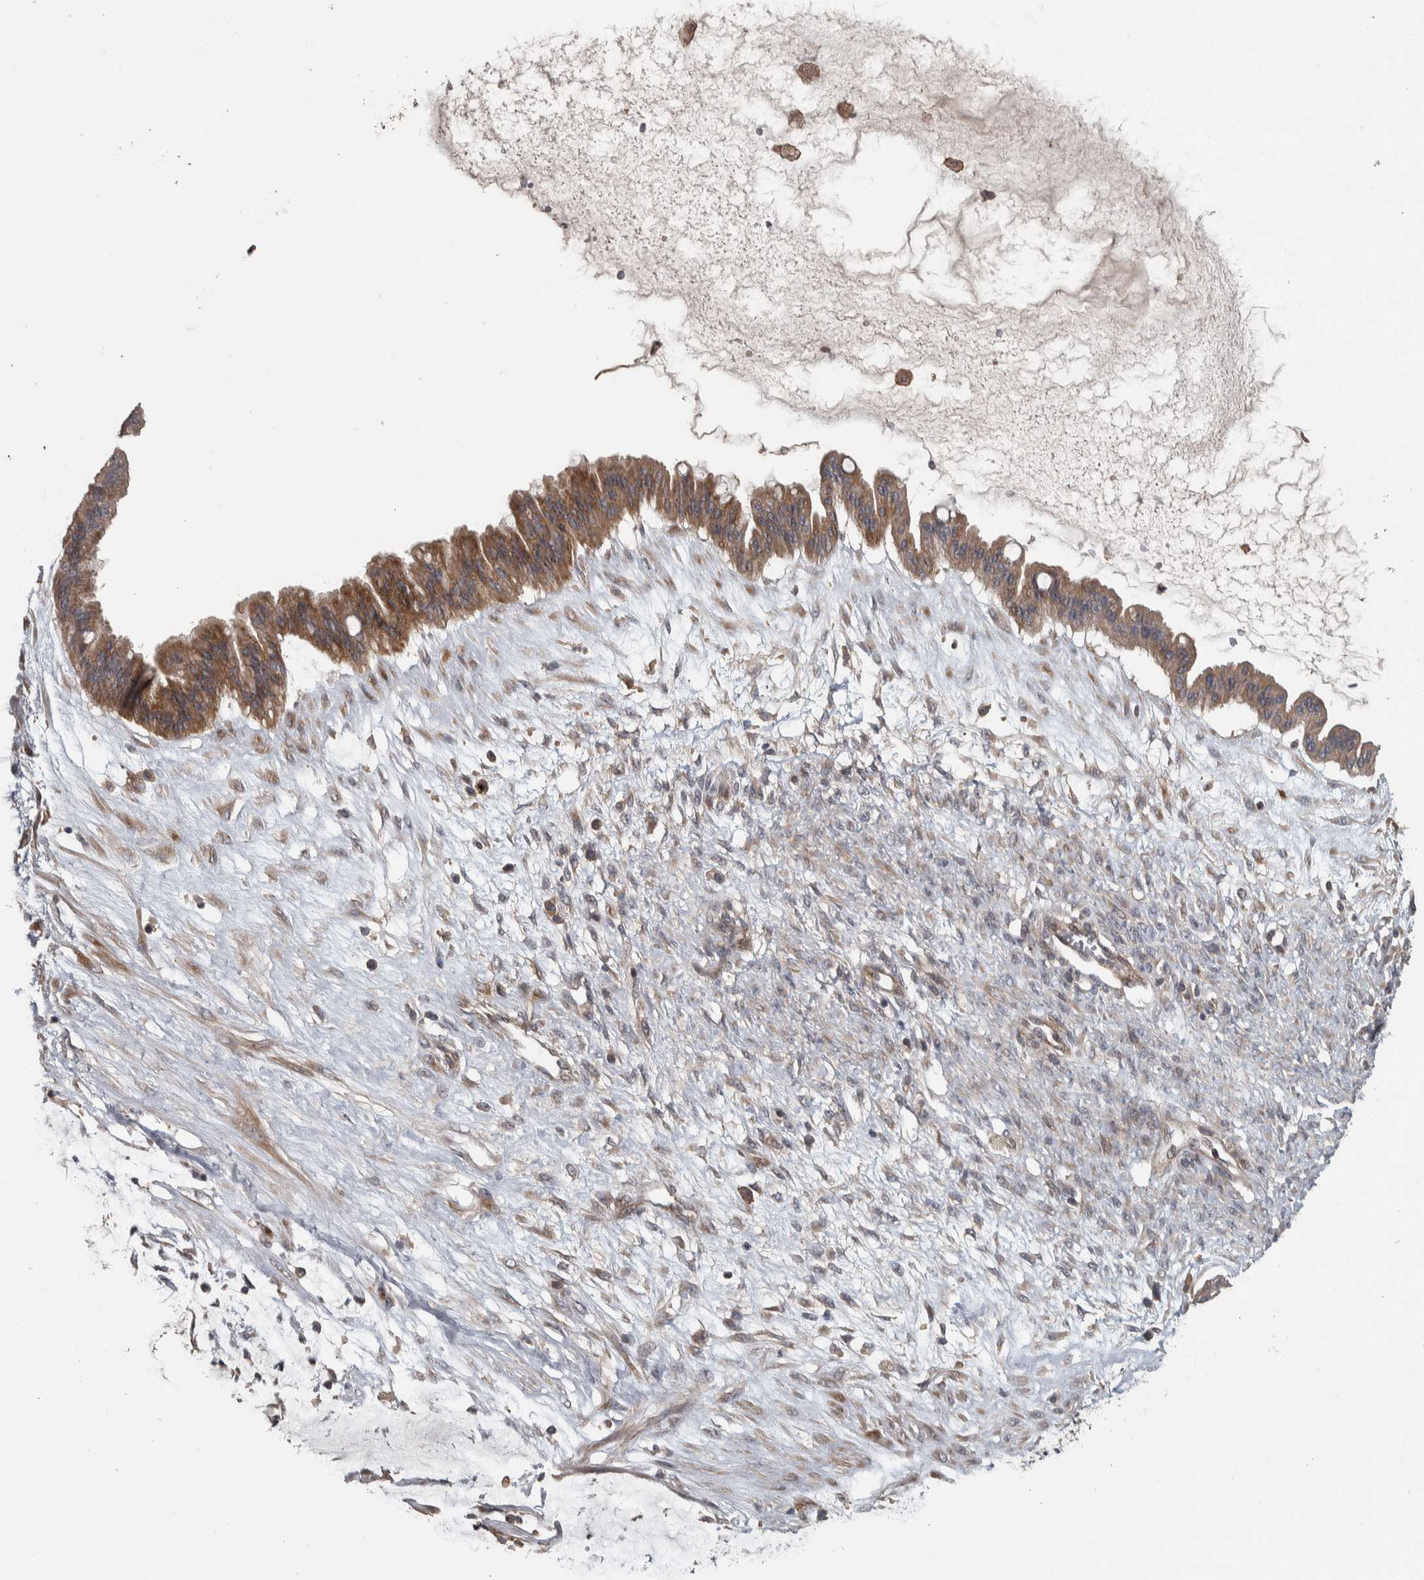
{"staining": {"intensity": "moderate", "quantity": ">75%", "location": "cytoplasmic/membranous"}, "tissue": "ovarian cancer", "cell_type": "Tumor cells", "image_type": "cancer", "snomed": [{"axis": "morphology", "description": "Cystadenocarcinoma, mucinous, NOS"}, {"axis": "topography", "description": "Ovary"}], "caption": "Tumor cells demonstrate medium levels of moderate cytoplasmic/membranous staining in approximately >75% of cells in ovarian cancer (mucinous cystadenocarcinoma). (Stains: DAB (3,3'-diaminobenzidine) in brown, nuclei in blue, Microscopy: brightfield microscopy at high magnification).", "gene": "ERAL1", "patient": {"sex": "female", "age": 73}}